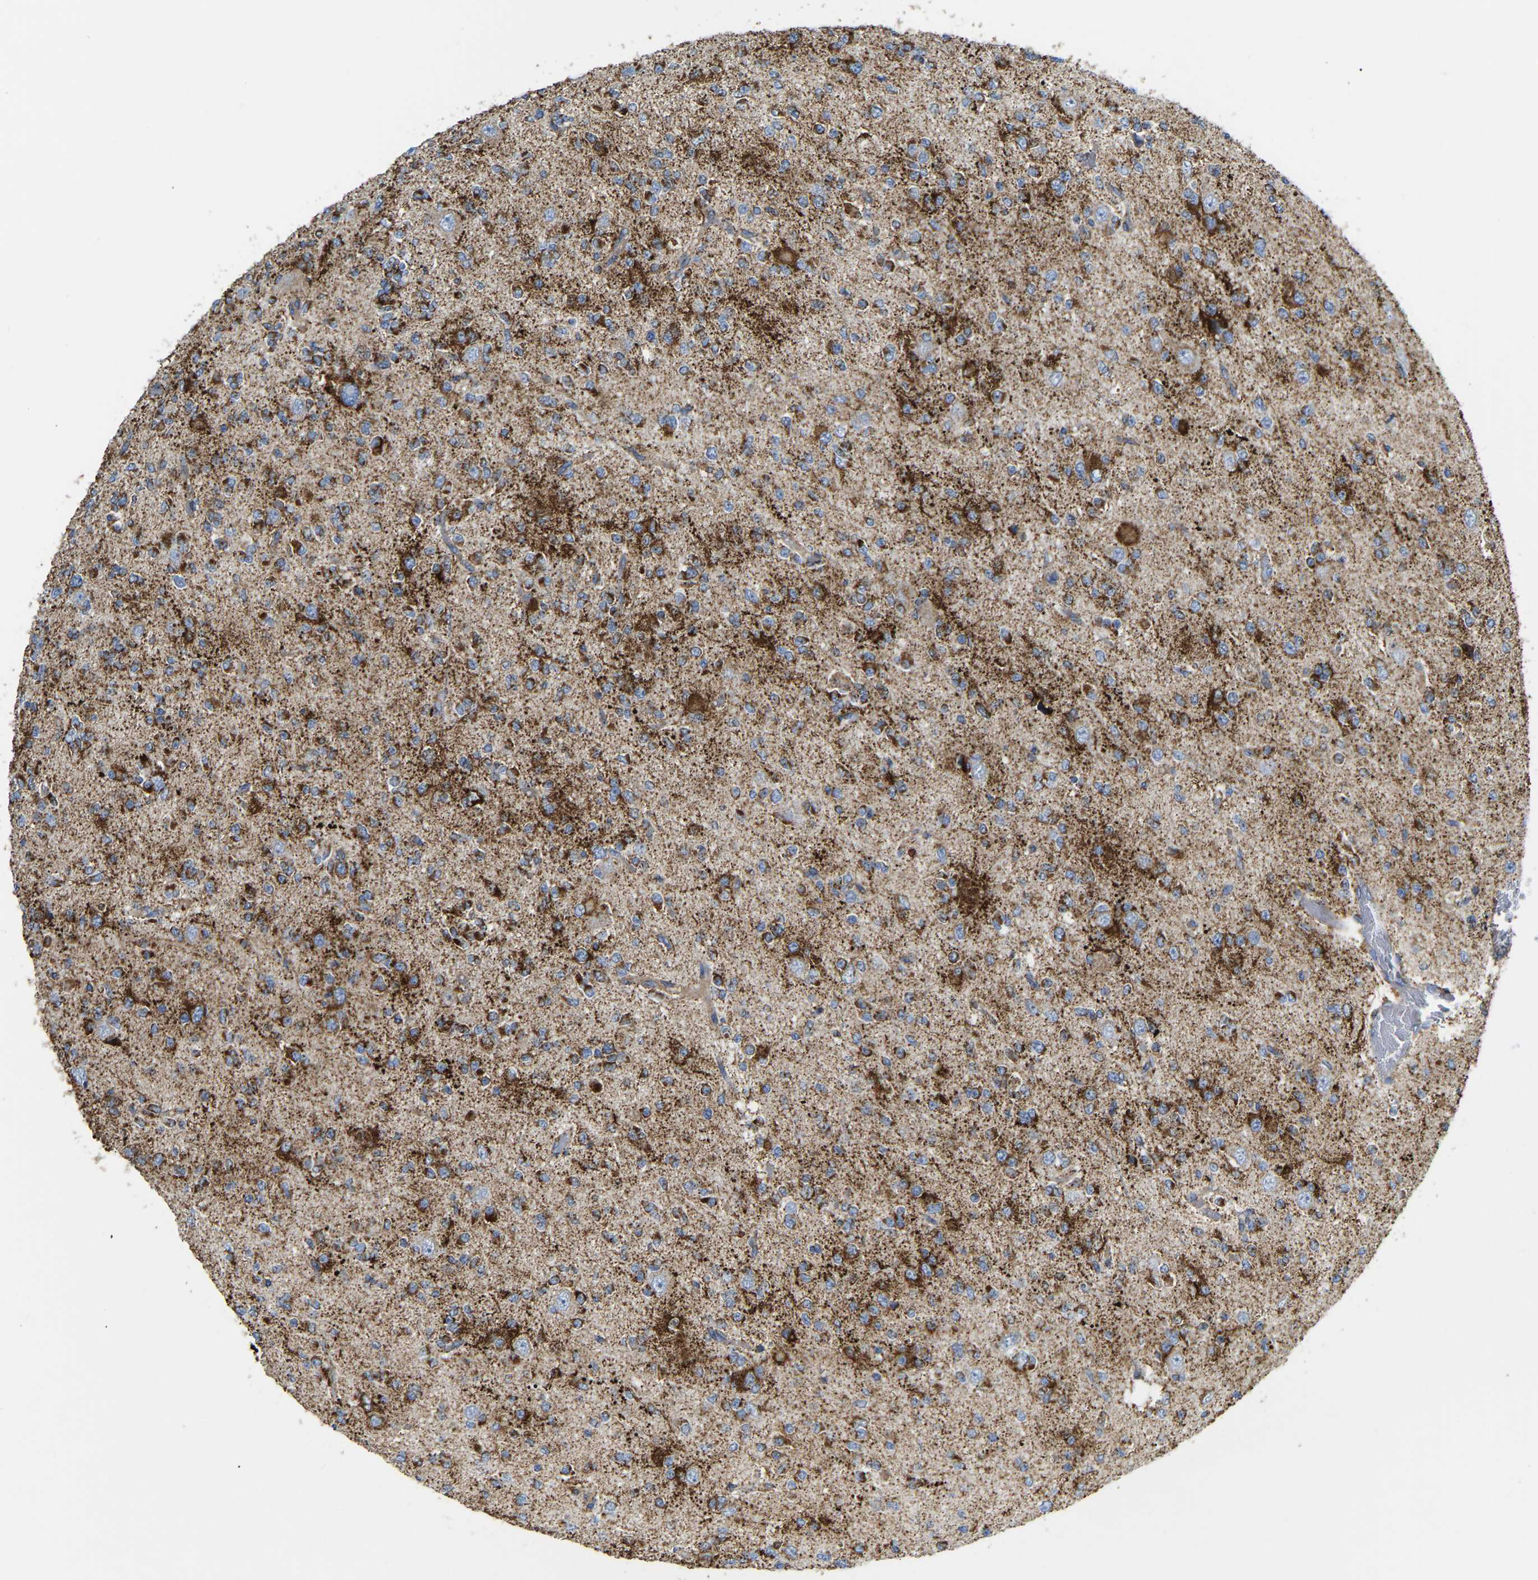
{"staining": {"intensity": "strong", "quantity": "25%-75%", "location": "cytoplasmic/membranous"}, "tissue": "glioma", "cell_type": "Tumor cells", "image_type": "cancer", "snomed": [{"axis": "morphology", "description": "Glioma, malignant, Low grade"}, {"axis": "topography", "description": "Brain"}], "caption": "Immunohistochemical staining of glioma displays high levels of strong cytoplasmic/membranous protein expression in about 25%-75% of tumor cells.", "gene": "HIBADH", "patient": {"sex": "male", "age": 38}}